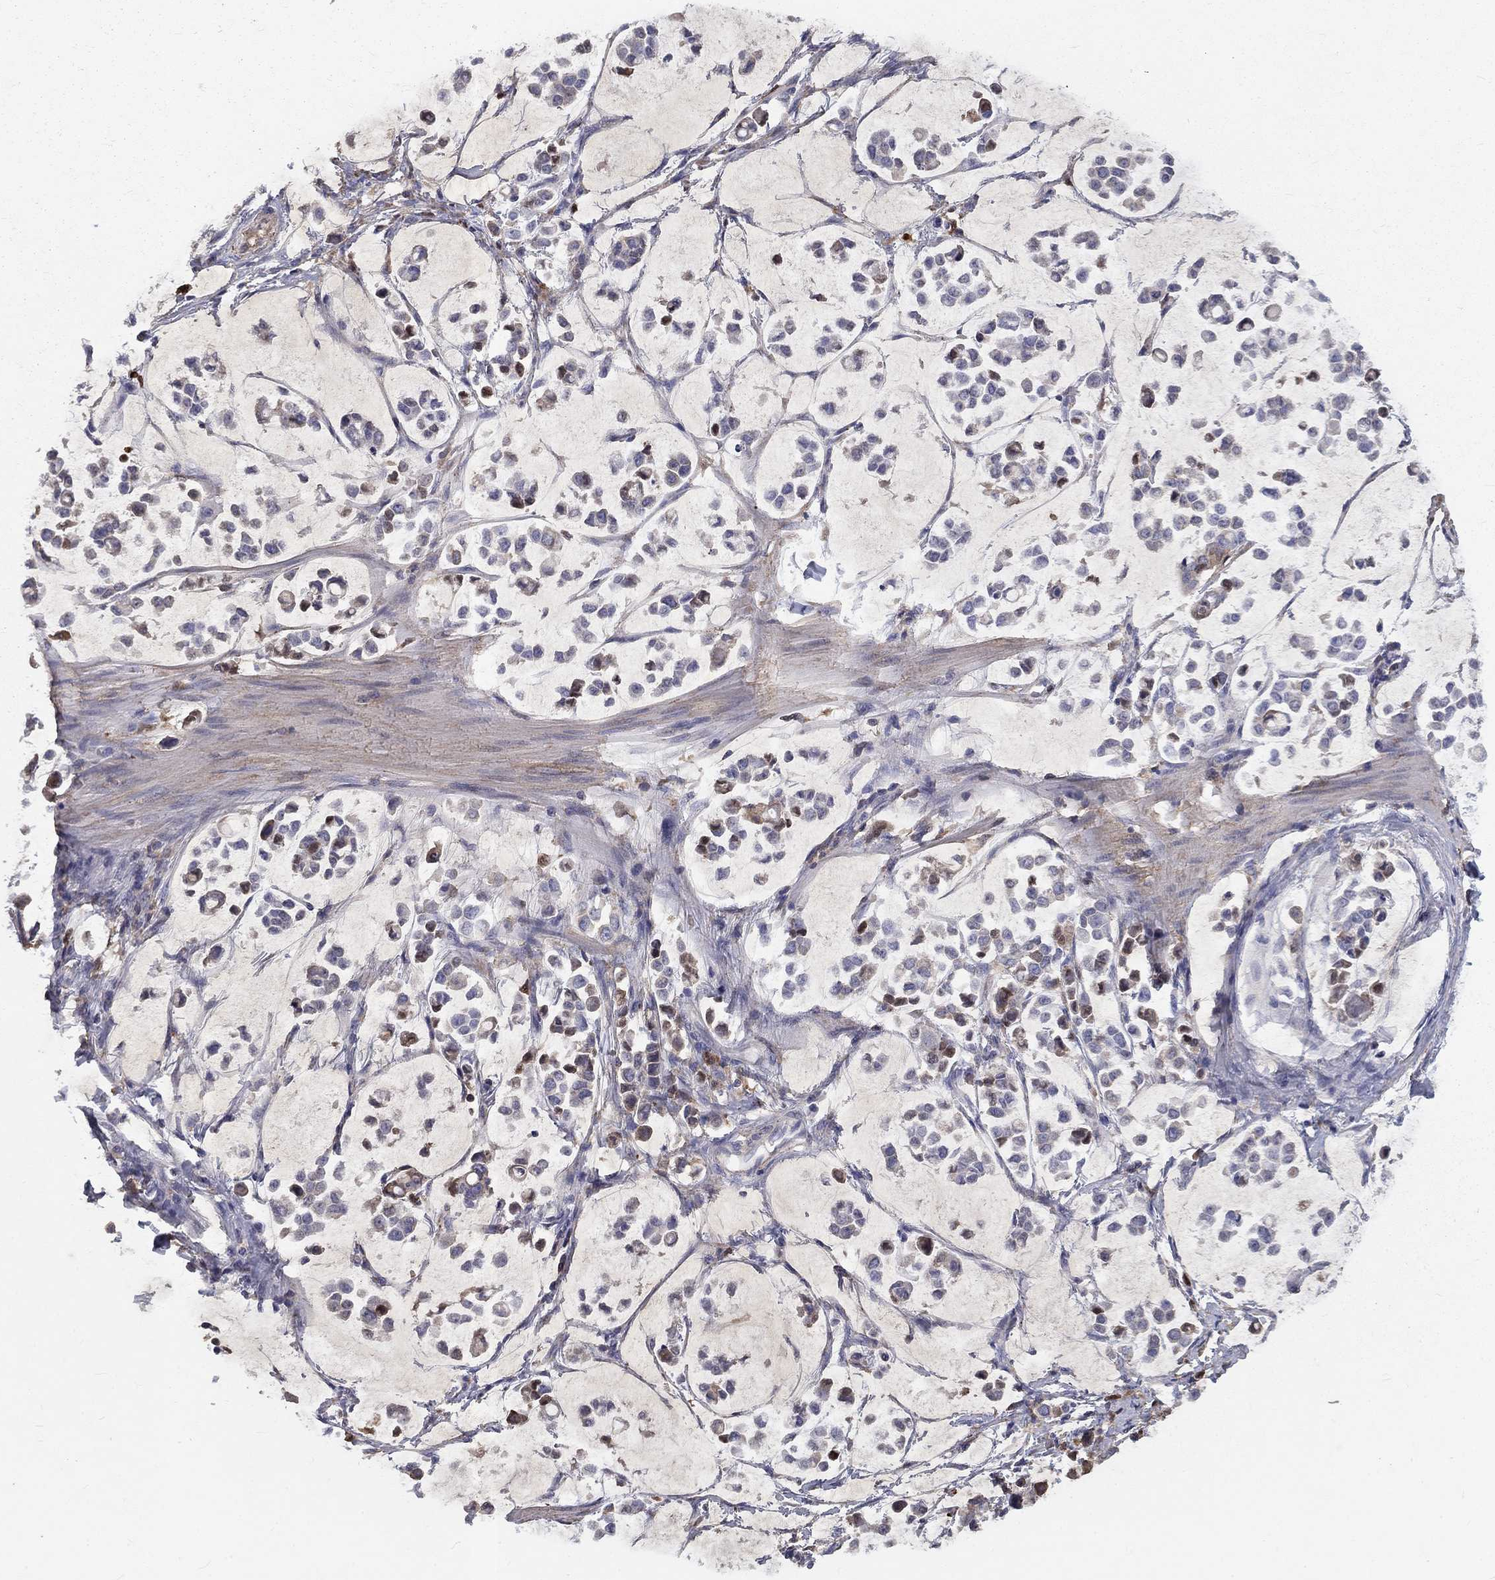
{"staining": {"intensity": "moderate", "quantity": "<25%", "location": "cytoplasmic/membranous"}, "tissue": "stomach cancer", "cell_type": "Tumor cells", "image_type": "cancer", "snomed": [{"axis": "morphology", "description": "Adenocarcinoma, NOS"}, {"axis": "topography", "description": "Stomach"}], "caption": "IHC image of neoplastic tissue: human adenocarcinoma (stomach) stained using immunohistochemistry (IHC) exhibits low levels of moderate protein expression localized specifically in the cytoplasmic/membranous of tumor cells, appearing as a cytoplasmic/membranous brown color.", "gene": "EPDR1", "patient": {"sex": "male", "age": 82}}